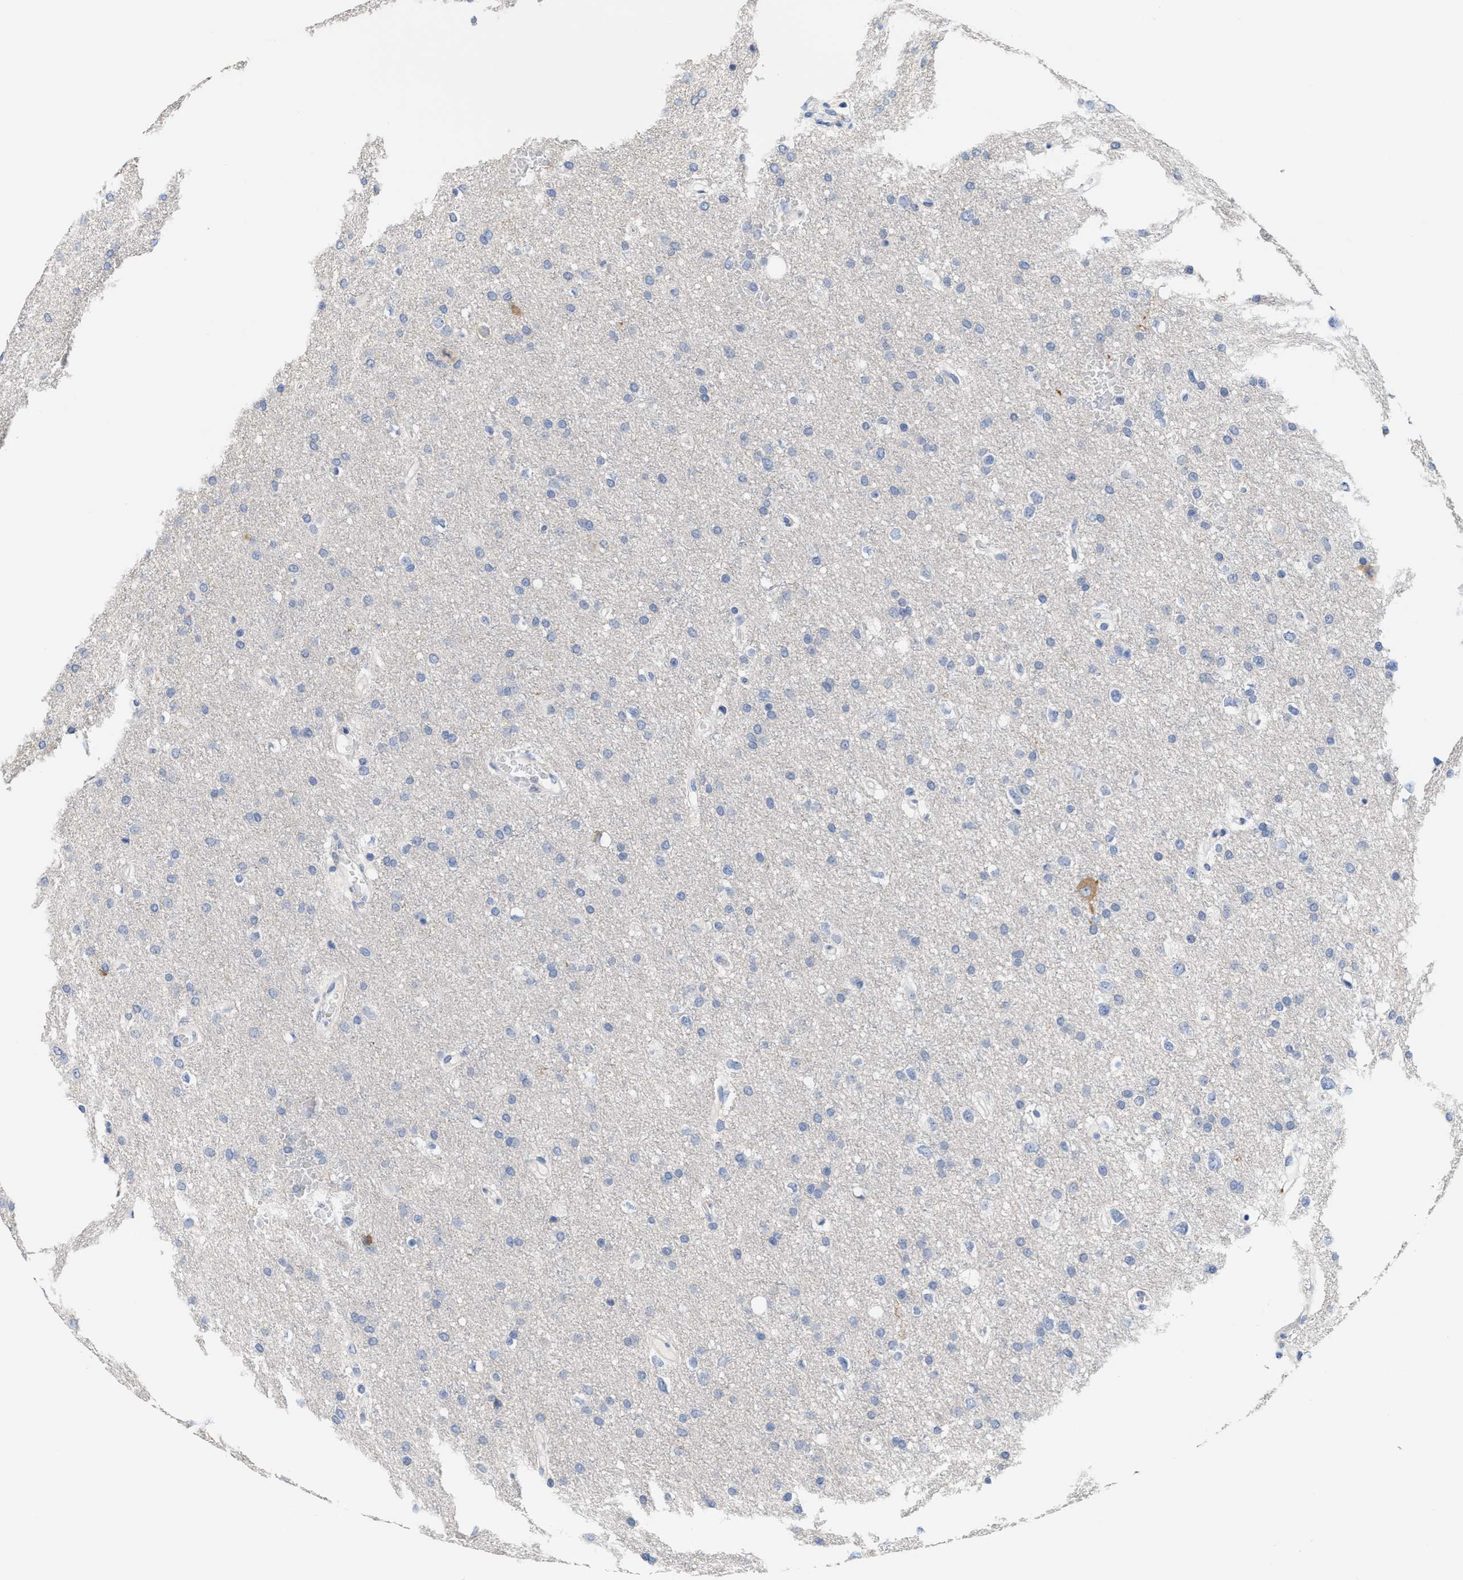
{"staining": {"intensity": "negative", "quantity": "none", "location": "none"}, "tissue": "glioma", "cell_type": "Tumor cells", "image_type": "cancer", "snomed": [{"axis": "morphology", "description": "Glioma, malignant, Low grade"}, {"axis": "topography", "description": "Brain"}], "caption": "Immunohistochemistry (IHC) of low-grade glioma (malignant) exhibits no positivity in tumor cells.", "gene": "RYR2", "patient": {"sex": "female", "age": 37}}